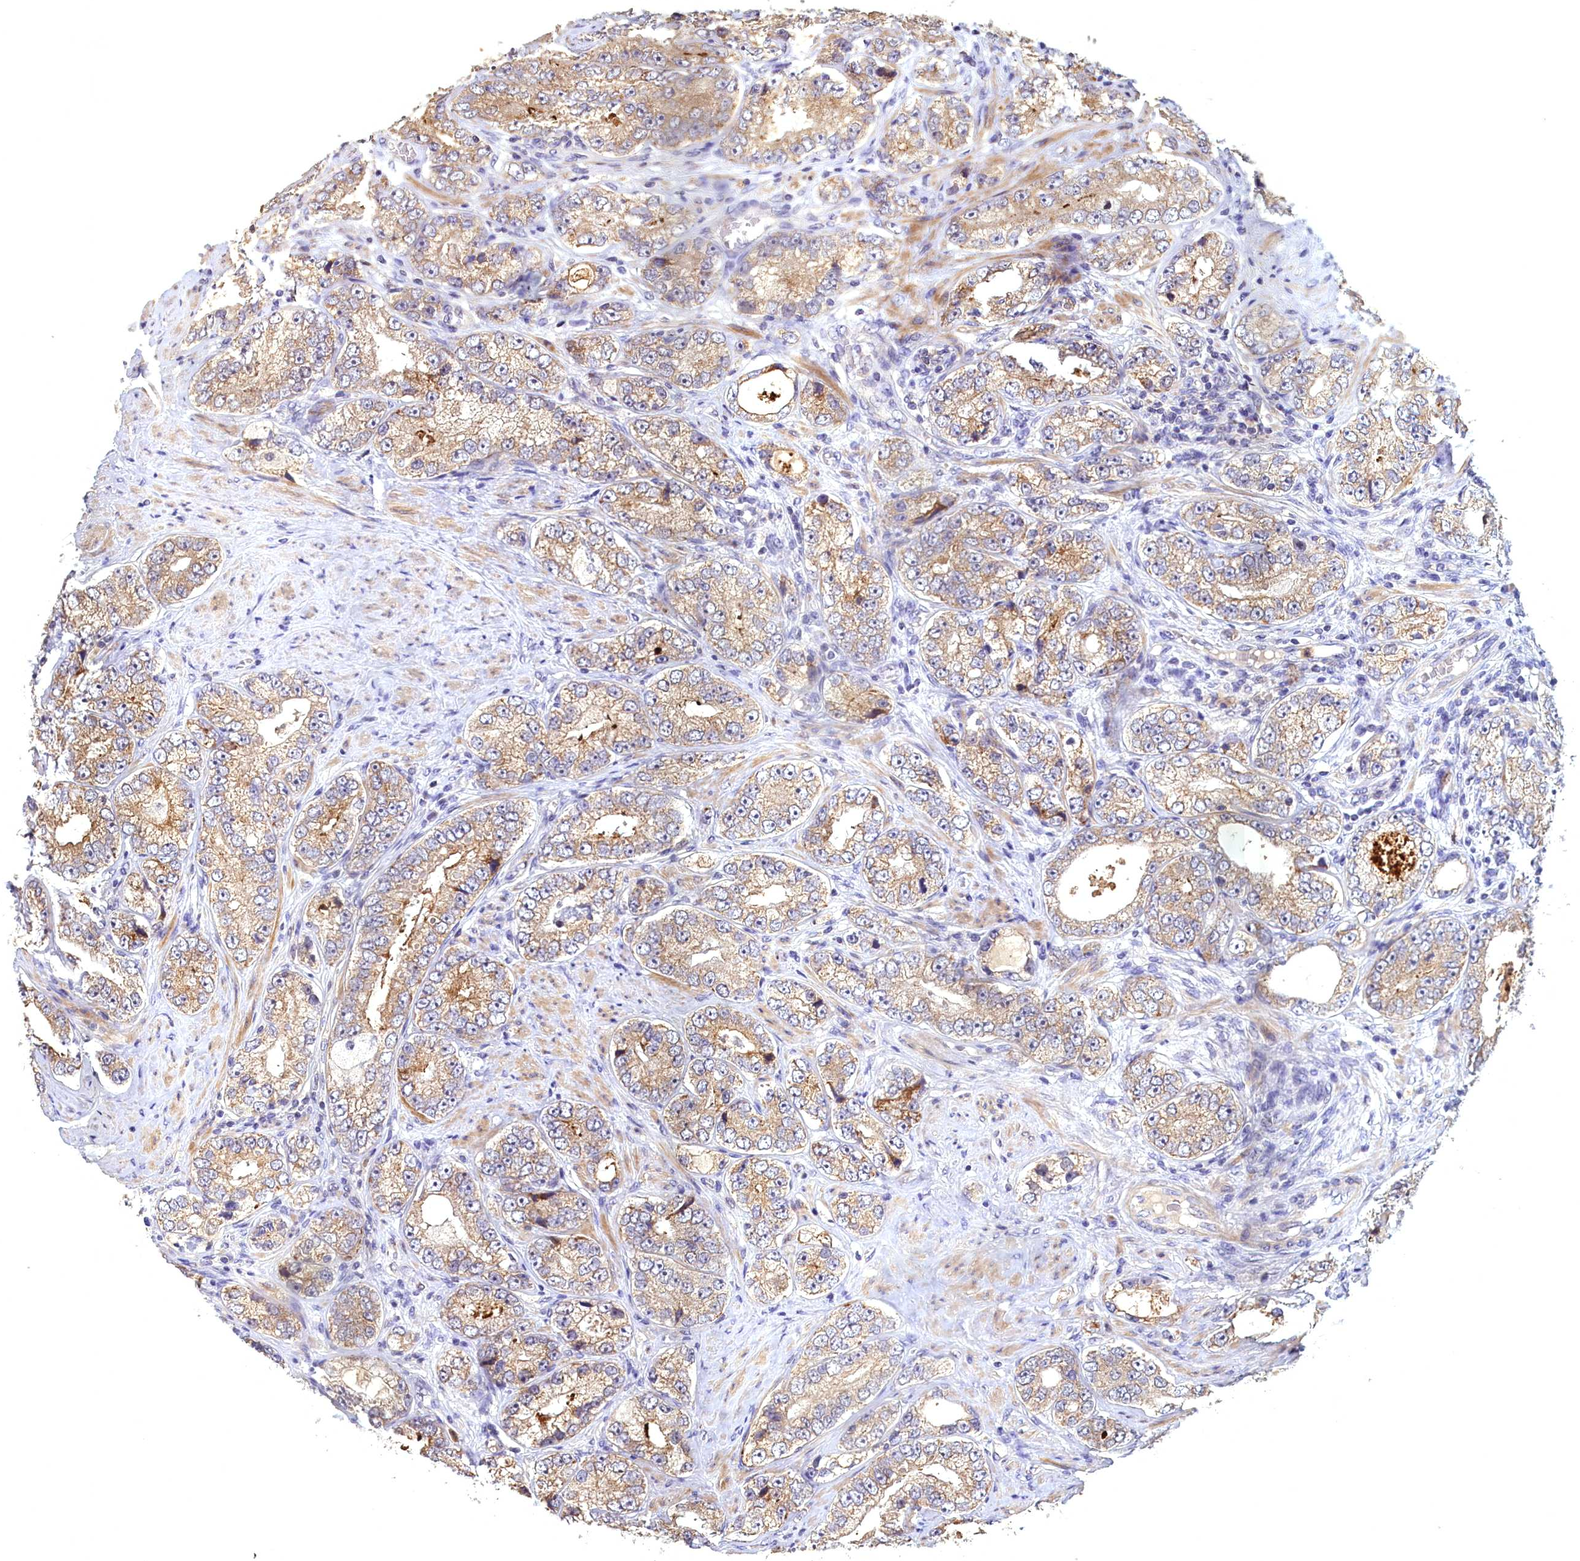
{"staining": {"intensity": "moderate", "quantity": ">75%", "location": "cytoplasmic/membranous"}, "tissue": "prostate cancer", "cell_type": "Tumor cells", "image_type": "cancer", "snomed": [{"axis": "morphology", "description": "Adenocarcinoma, High grade"}, {"axis": "topography", "description": "Prostate"}], "caption": "Human prostate cancer stained for a protein (brown) displays moderate cytoplasmic/membranous positive positivity in about >75% of tumor cells.", "gene": "EPB41L4B", "patient": {"sex": "male", "age": 56}}